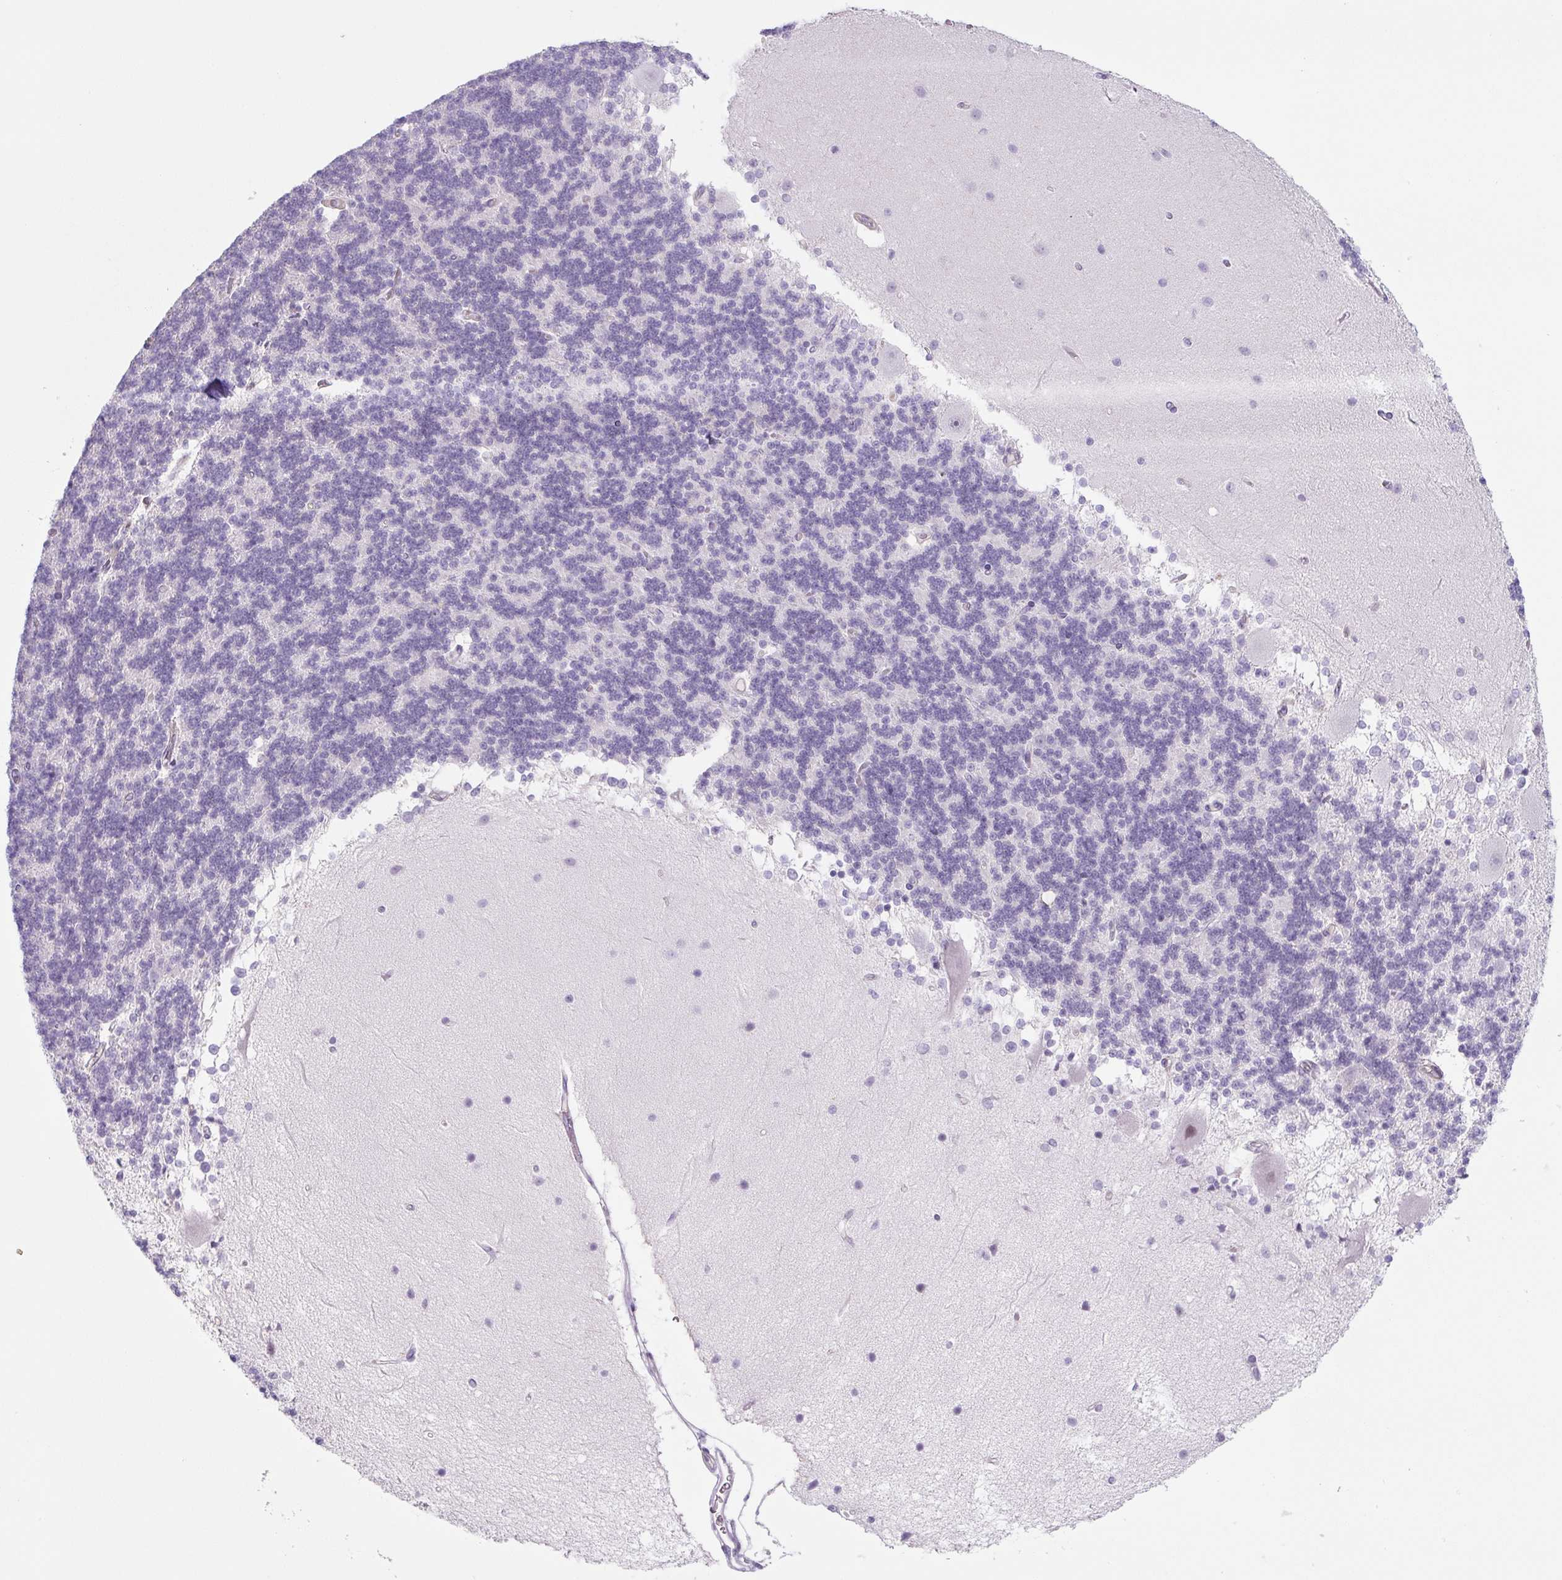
{"staining": {"intensity": "negative", "quantity": "none", "location": "none"}, "tissue": "cerebellum", "cell_type": "Cells in granular layer", "image_type": "normal", "snomed": [{"axis": "morphology", "description": "Normal tissue, NOS"}, {"axis": "topography", "description": "Cerebellum"}], "caption": "Immunohistochemistry micrograph of unremarkable human cerebellum stained for a protein (brown), which exhibits no staining in cells in granular layer.", "gene": "PRM1", "patient": {"sex": "female", "age": 54}}